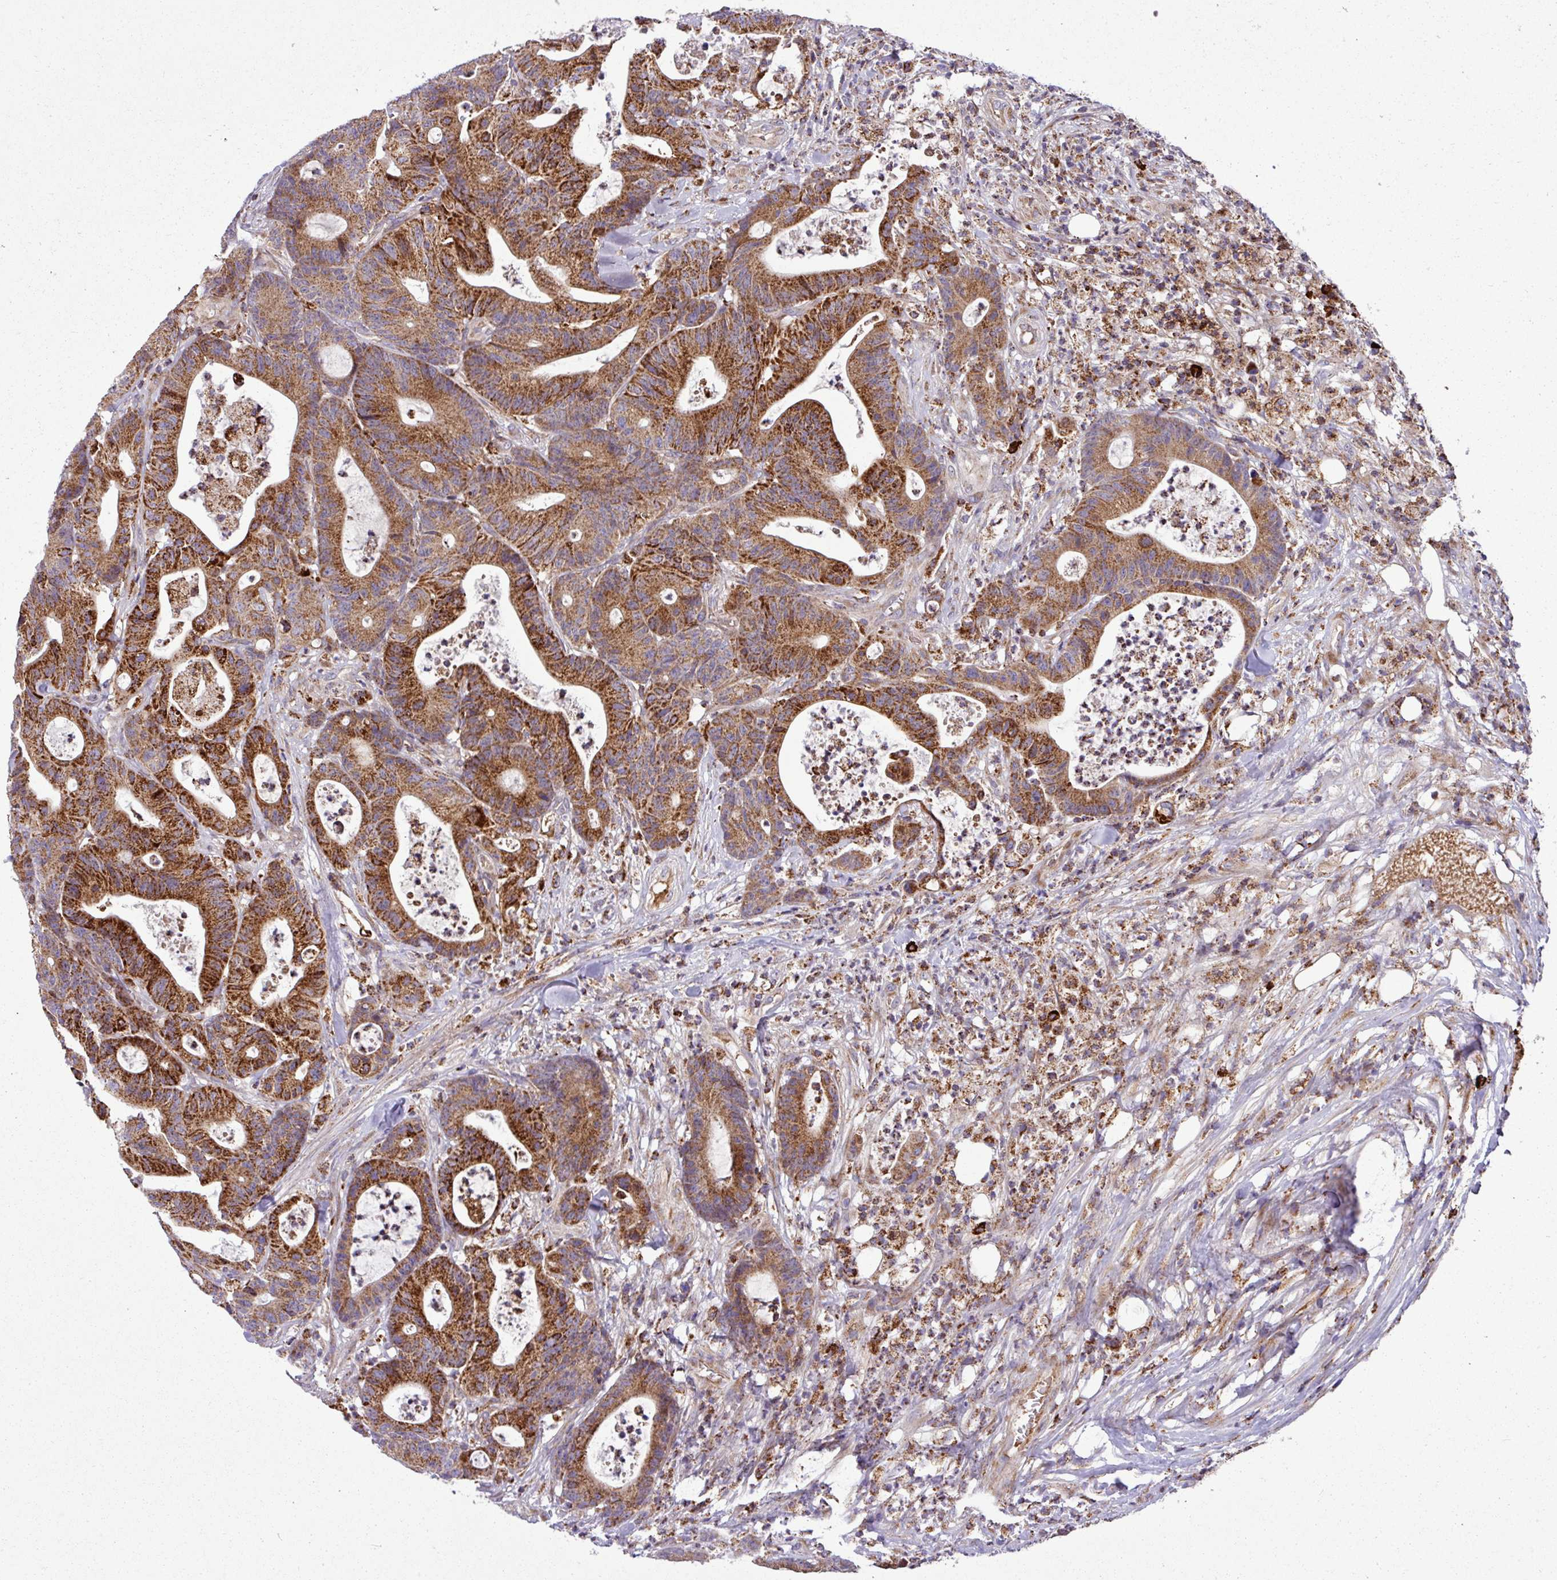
{"staining": {"intensity": "strong", "quantity": ">75%", "location": "cytoplasmic/membranous"}, "tissue": "colorectal cancer", "cell_type": "Tumor cells", "image_type": "cancer", "snomed": [{"axis": "morphology", "description": "Adenocarcinoma, NOS"}, {"axis": "topography", "description": "Colon"}], "caption": "Immunohistochemistry (IHC) histopathology image of neoplastic tissue: colorectal adenocarcinoma stained using immunohistochemistry demonstrates high levels of strong protein expression localized specifically in the cytoplasmic/membranous of tumor cells, appearing as a cytoplasmic/membranous brown color.", "gene": "ZNF569", "patient": {"sex": "female", "age": 84}}